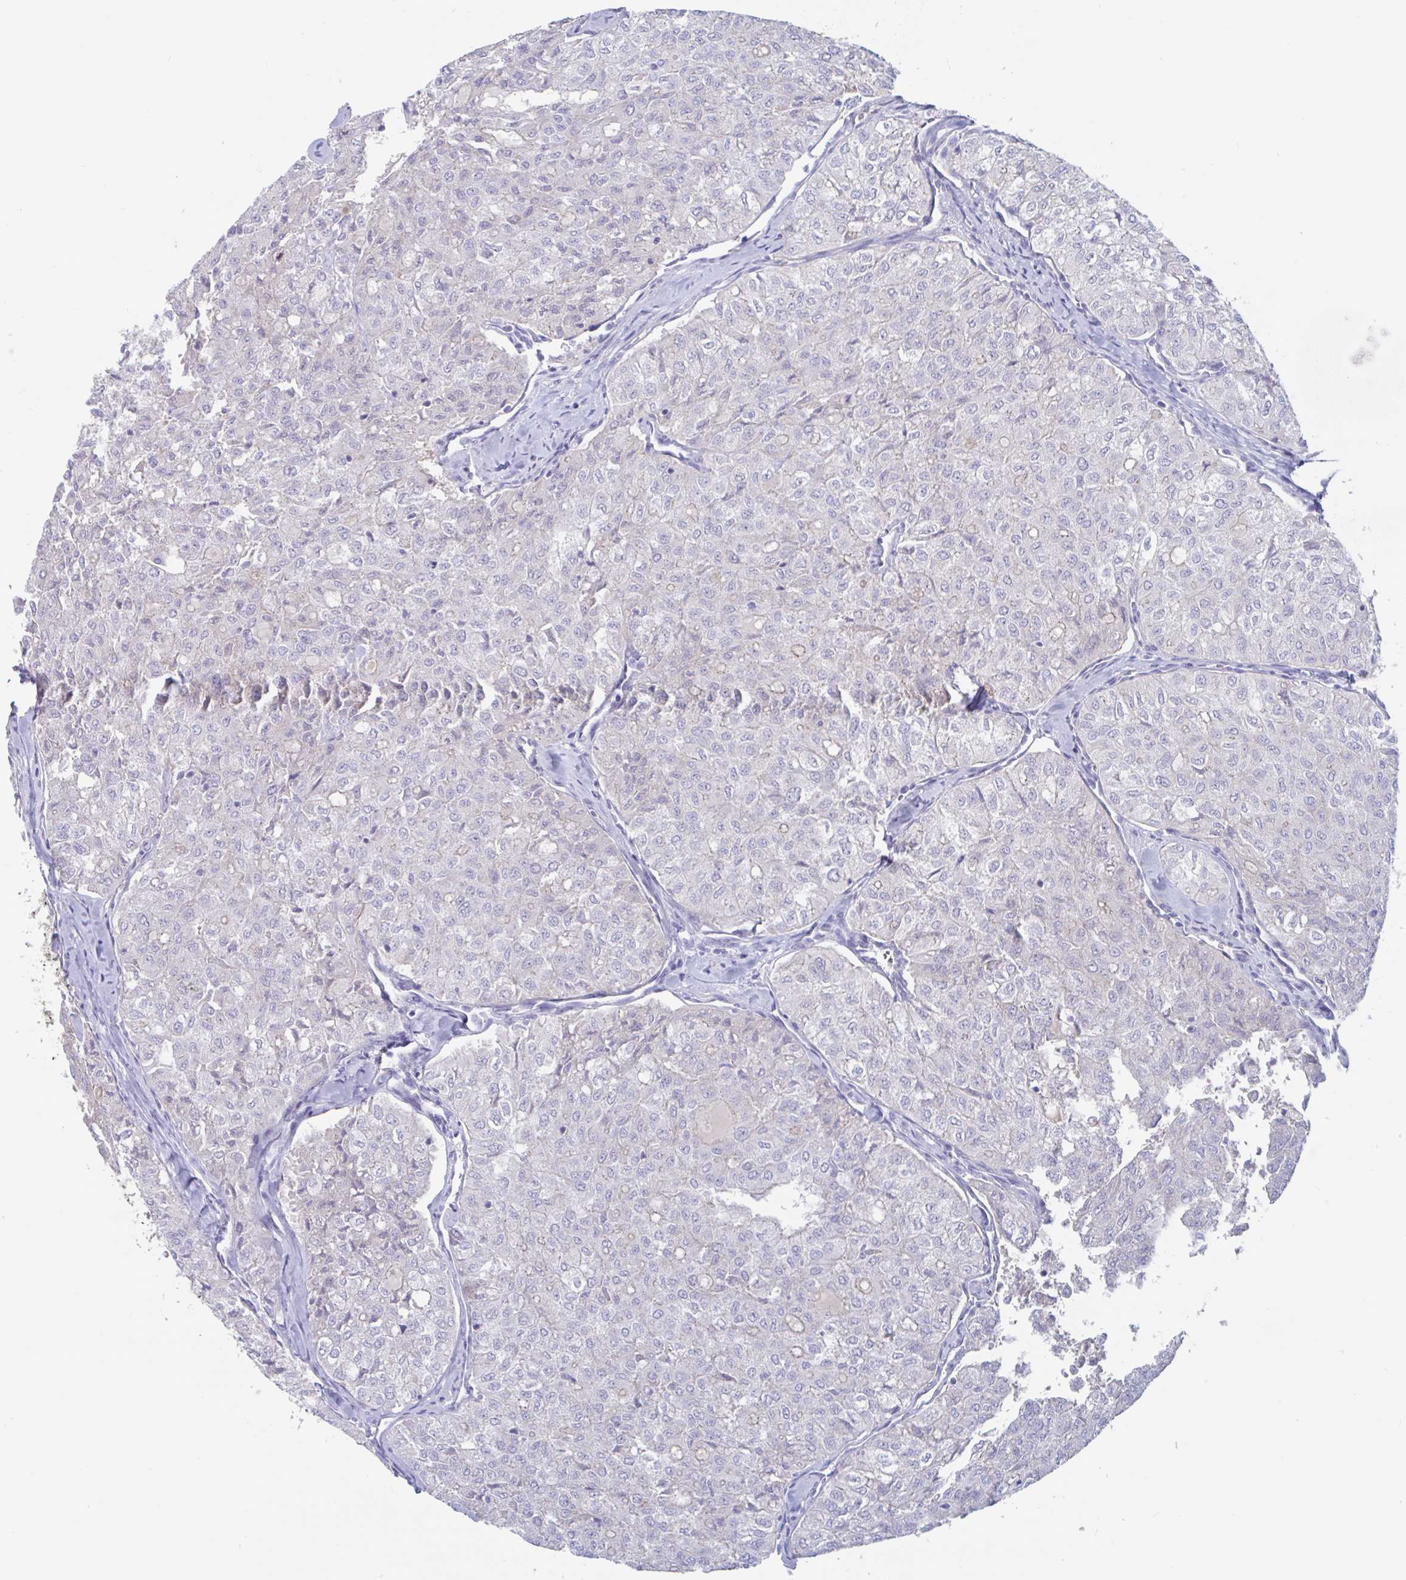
{"staining": {"intensity": "weak", "quantity": "<25%", "location": "cytoplasmic/membranous"}, "tissue": "thyroid cancer", "cell_type": "Tumor cells", "image_type": "cancer", "snomed": [{"axis": "morphology", "description": "Follicular adenoma carcinoma, NOS"}, {"axis": "topography", "description": "Thyroid gland"}], "caption": "Tumor cells show no significant expression in thyroid follicular adenoma carcinoma. (DAB (3,3'-diaminobenzidine) immunohistochemistry with hematoxylin counter stain).", "gene": "UNKL", "patient": {"sex": "male", "age": 75}}